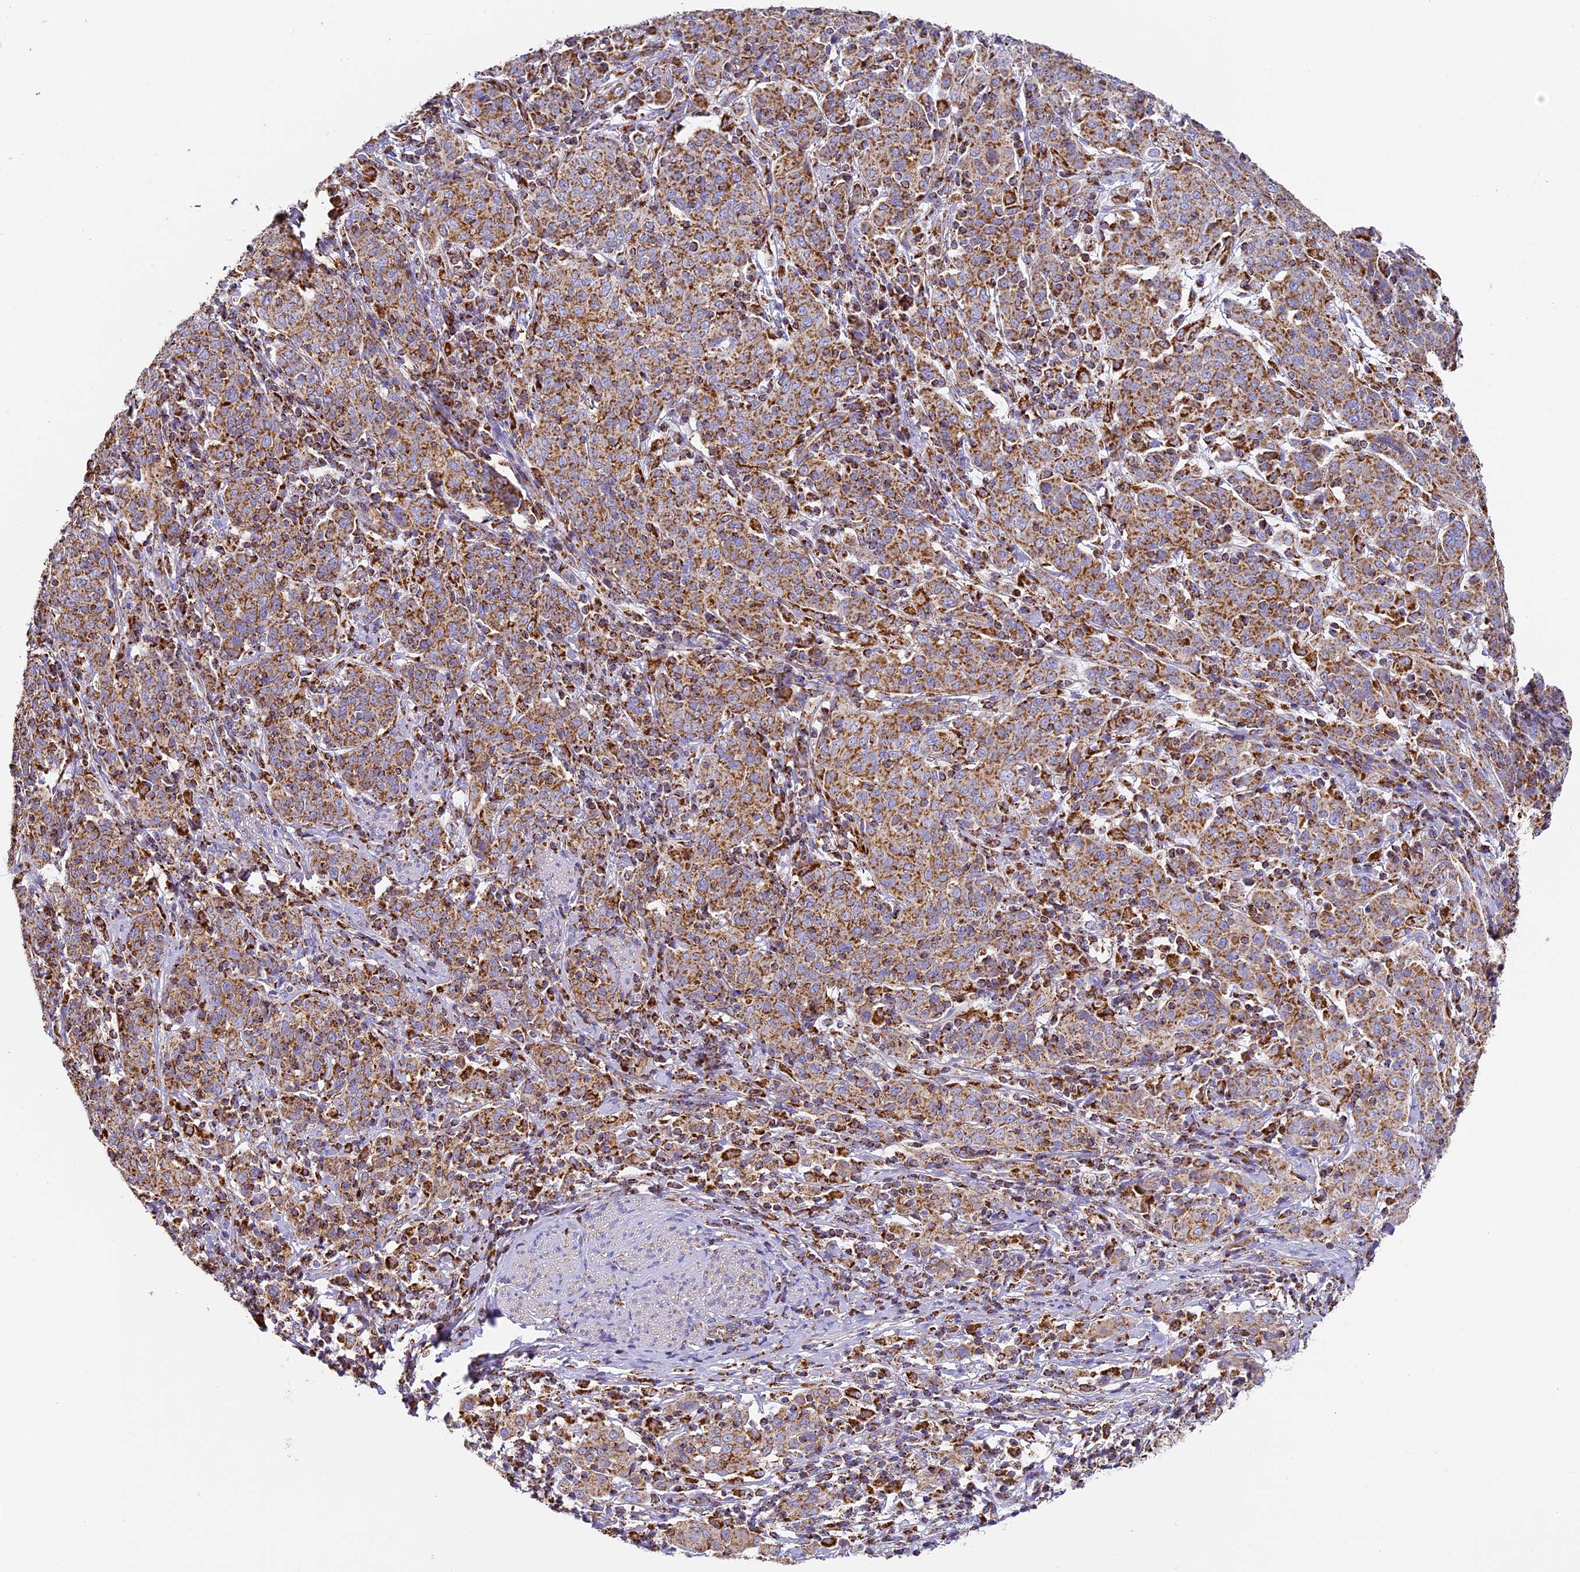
{"staining": {"intensity": "moderate", "quantity": ">75%", "location": "cytoplasmic/membranous"}, "tissue": "cervical cancer", "cell_type": "Tumor cells", "image_type": "cancer", "snomed": [{"axis": "morphology", "description": "Squamous cell carcinoma, NOS"}, {"axis": "topography", "description": "Cervix"}], "caption": "There is medium levels of moderate cytoplasmic/membranous positivity in tumor cells of cervical cancer, as demonstrated by immunohistochemical staining (brown color).", "gene": "STK17A", "patient": {"sex": "female", "age": 67}}